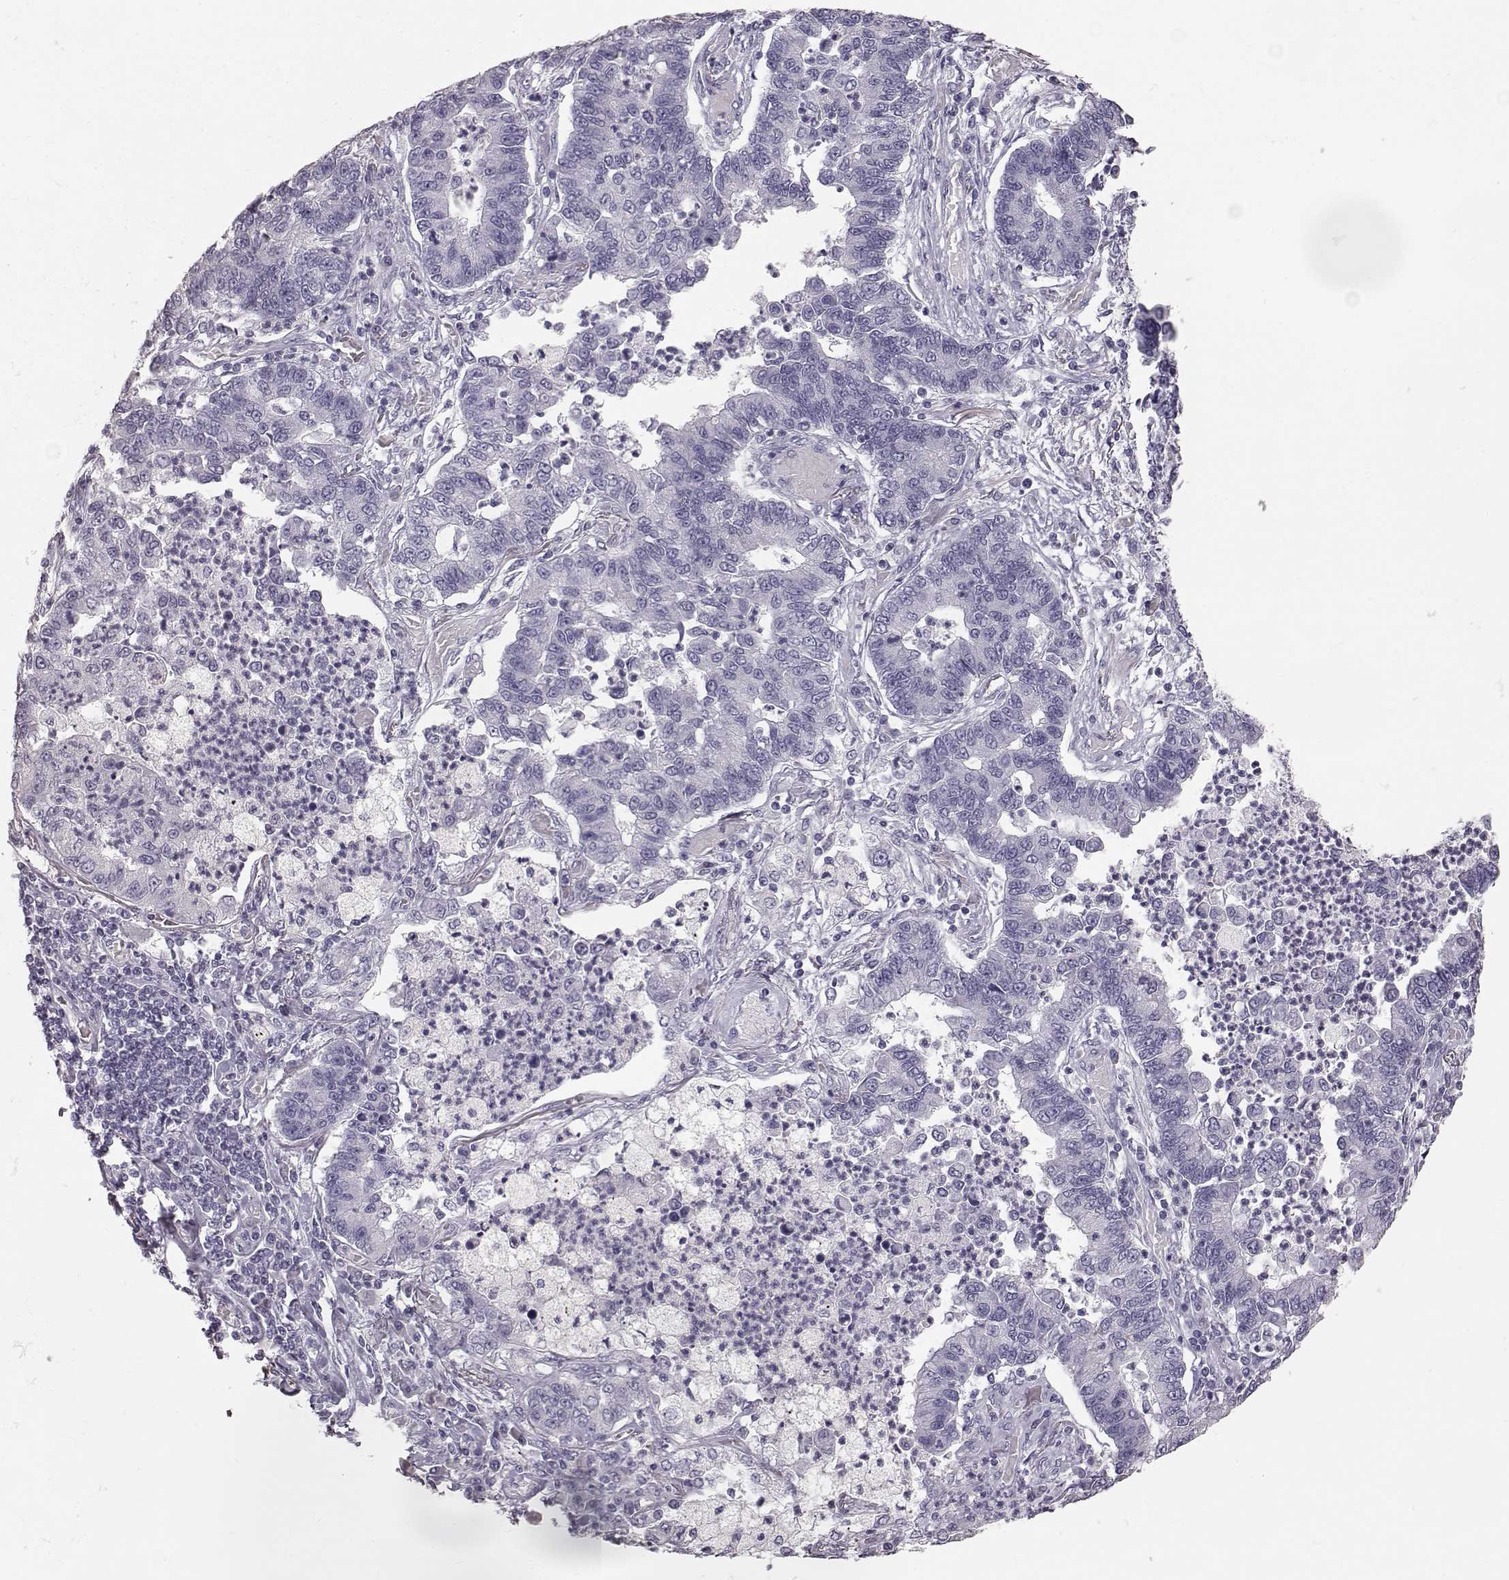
{"staining": {"intensity": "negative", "quantity": "none", "location": "none"}, "tissue": "lung cancer", "cell_type": "Tumor cells", "image_type": "cancer", "snomed": [{"axis": "morphology", "description": "Adenocarcinoma, NOS"}, {"axis": "topography", "description": "Lung"}], "caption": "This is an immunohistochemistry (IHC) image of lung cancer. There is no expression in tumor cells.", "gene": "KRT33A", "patient": {"sex": "female", "age": 57}}